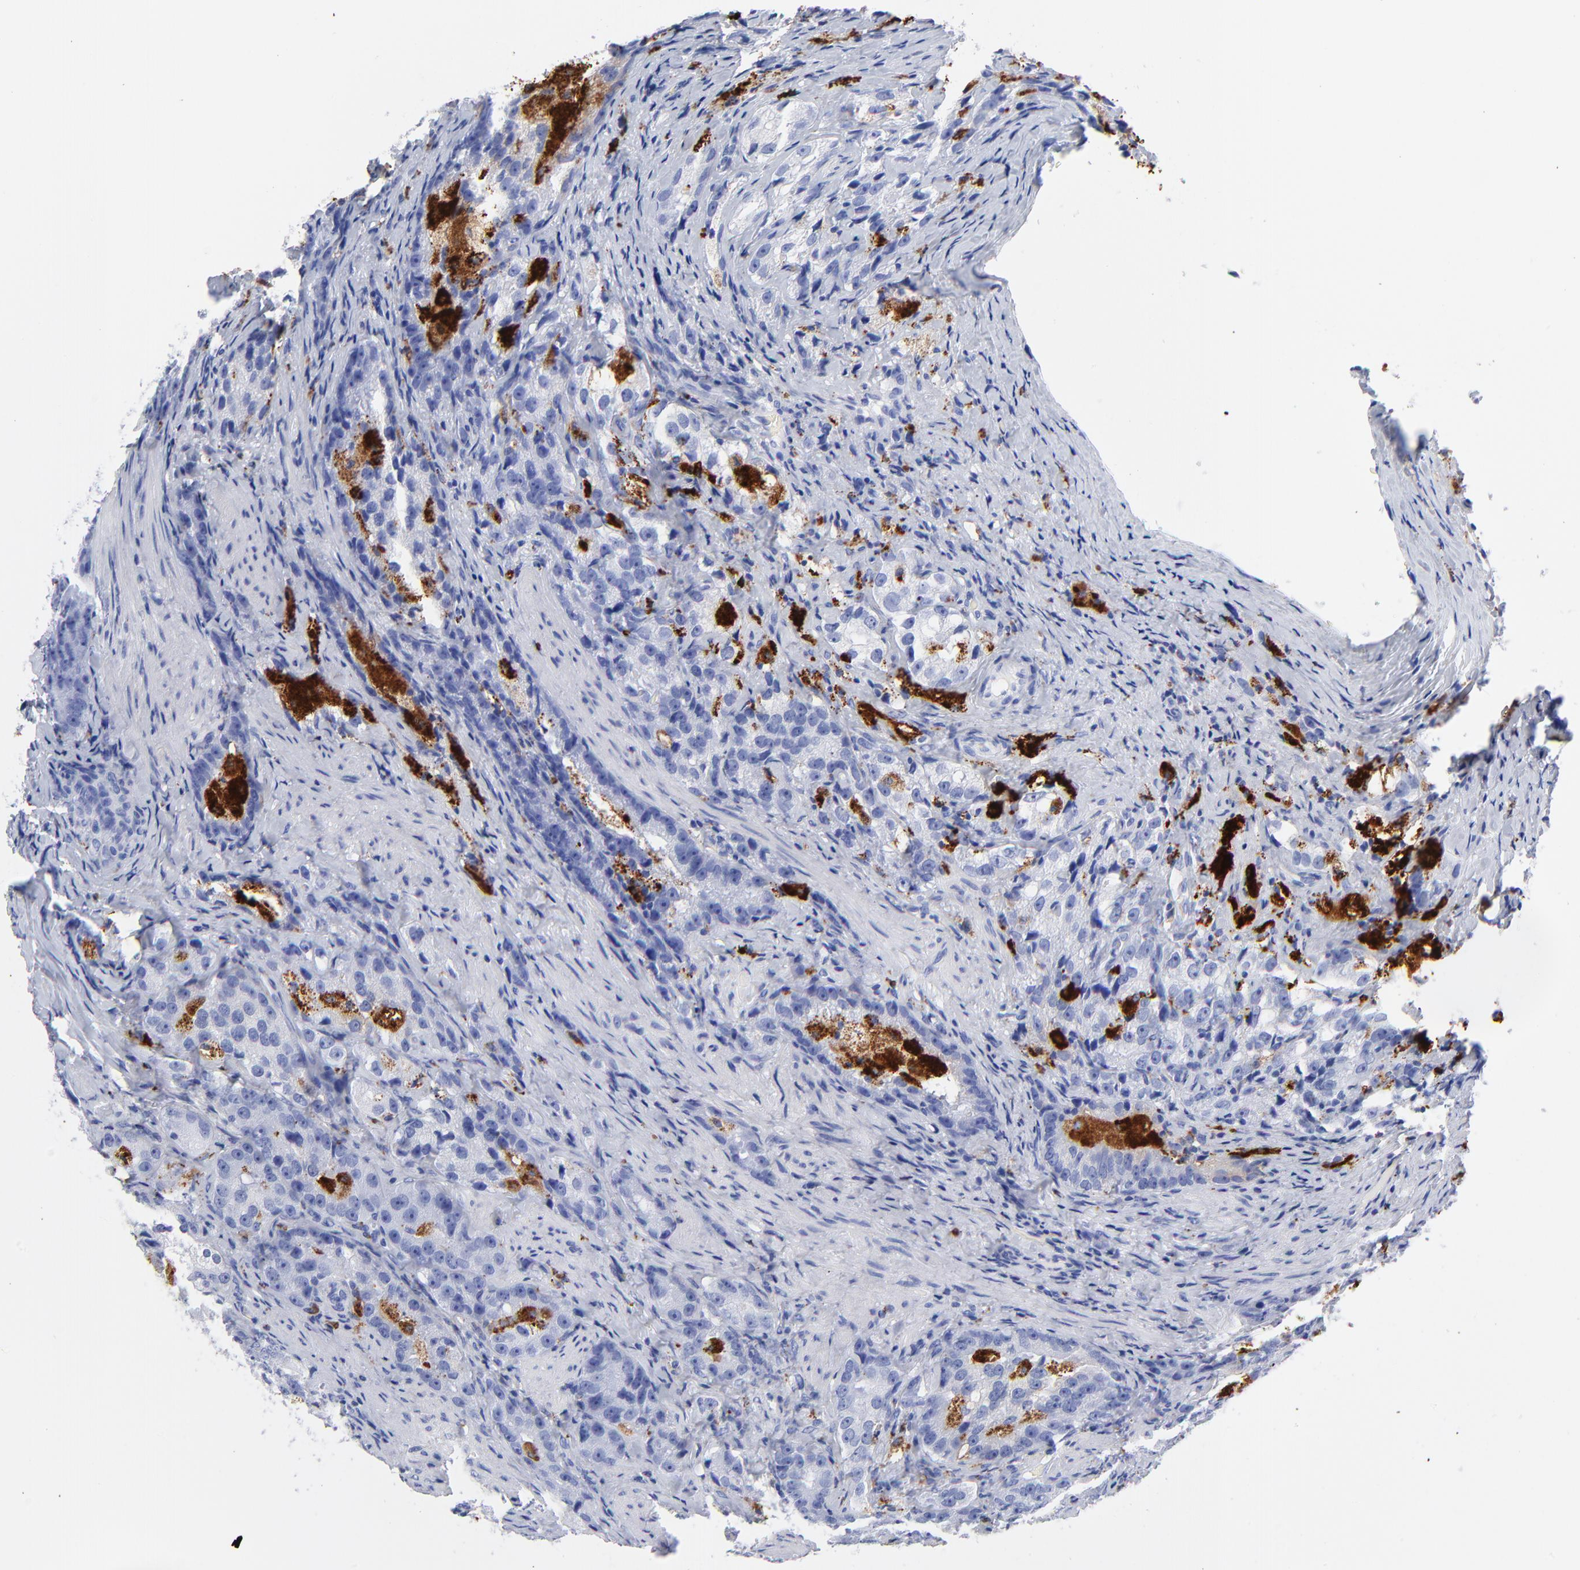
{"staining": {"intensity": "negative", "quantity": "none", "location": "none"}, "tissue": "prostate cancer", "cell_type": "Tumor cells", "image_type": "cancer", "snomed": [{"axis": "morphology", "description": "Adenocarcinoma, High grade"}, {"axis": "topography", "description": "Prostate"}], "caption": "There is no significant expression in tumor cells of prostate cancer (high-grade adenocarcinoma).", "gene": "CPVL", "patient": {"sex": "male", "age": 63}}